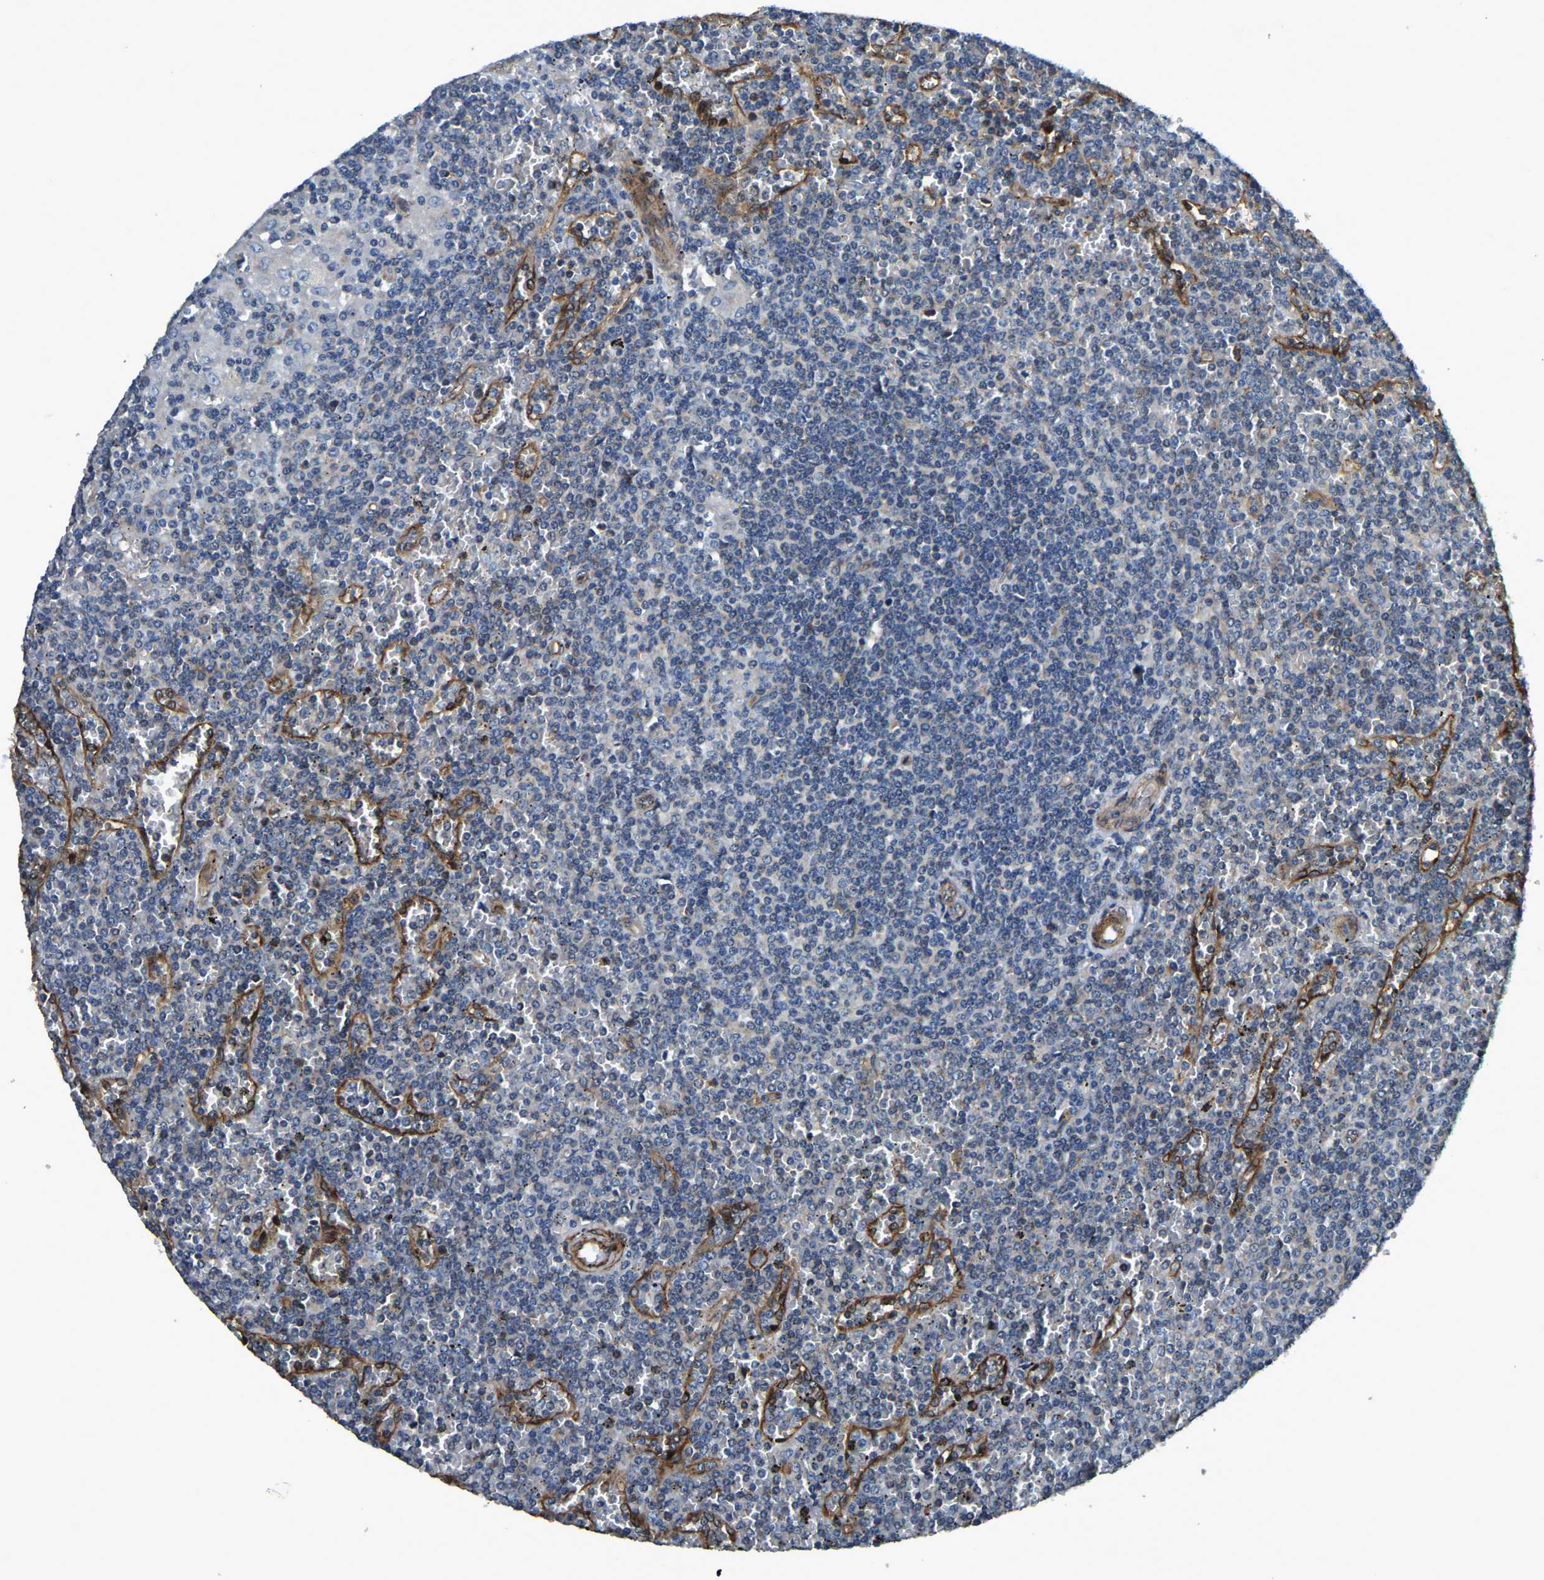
{"staining": {"intensity": "negative", "quantity": "none", "location": "none"}, "tissue": "lymphoma", "cell_type": "Tumor cells", "image_type": "cancer", "snomed": [{"axis": "morphology", "description": "Malignant lymphoma, non-Hodgkin's type, Low grade"}, {"axis": "topography", "description": "Spleen"}], "caption": "High power microscopy image of an immunohistochemistry histopathology image of low-grade malignant lymphoma, non-Hodgkin's type, revealing no significant staining in tumor cells.", "gene": "RNF39", "patient": {"sex": "female", "age": 19}}